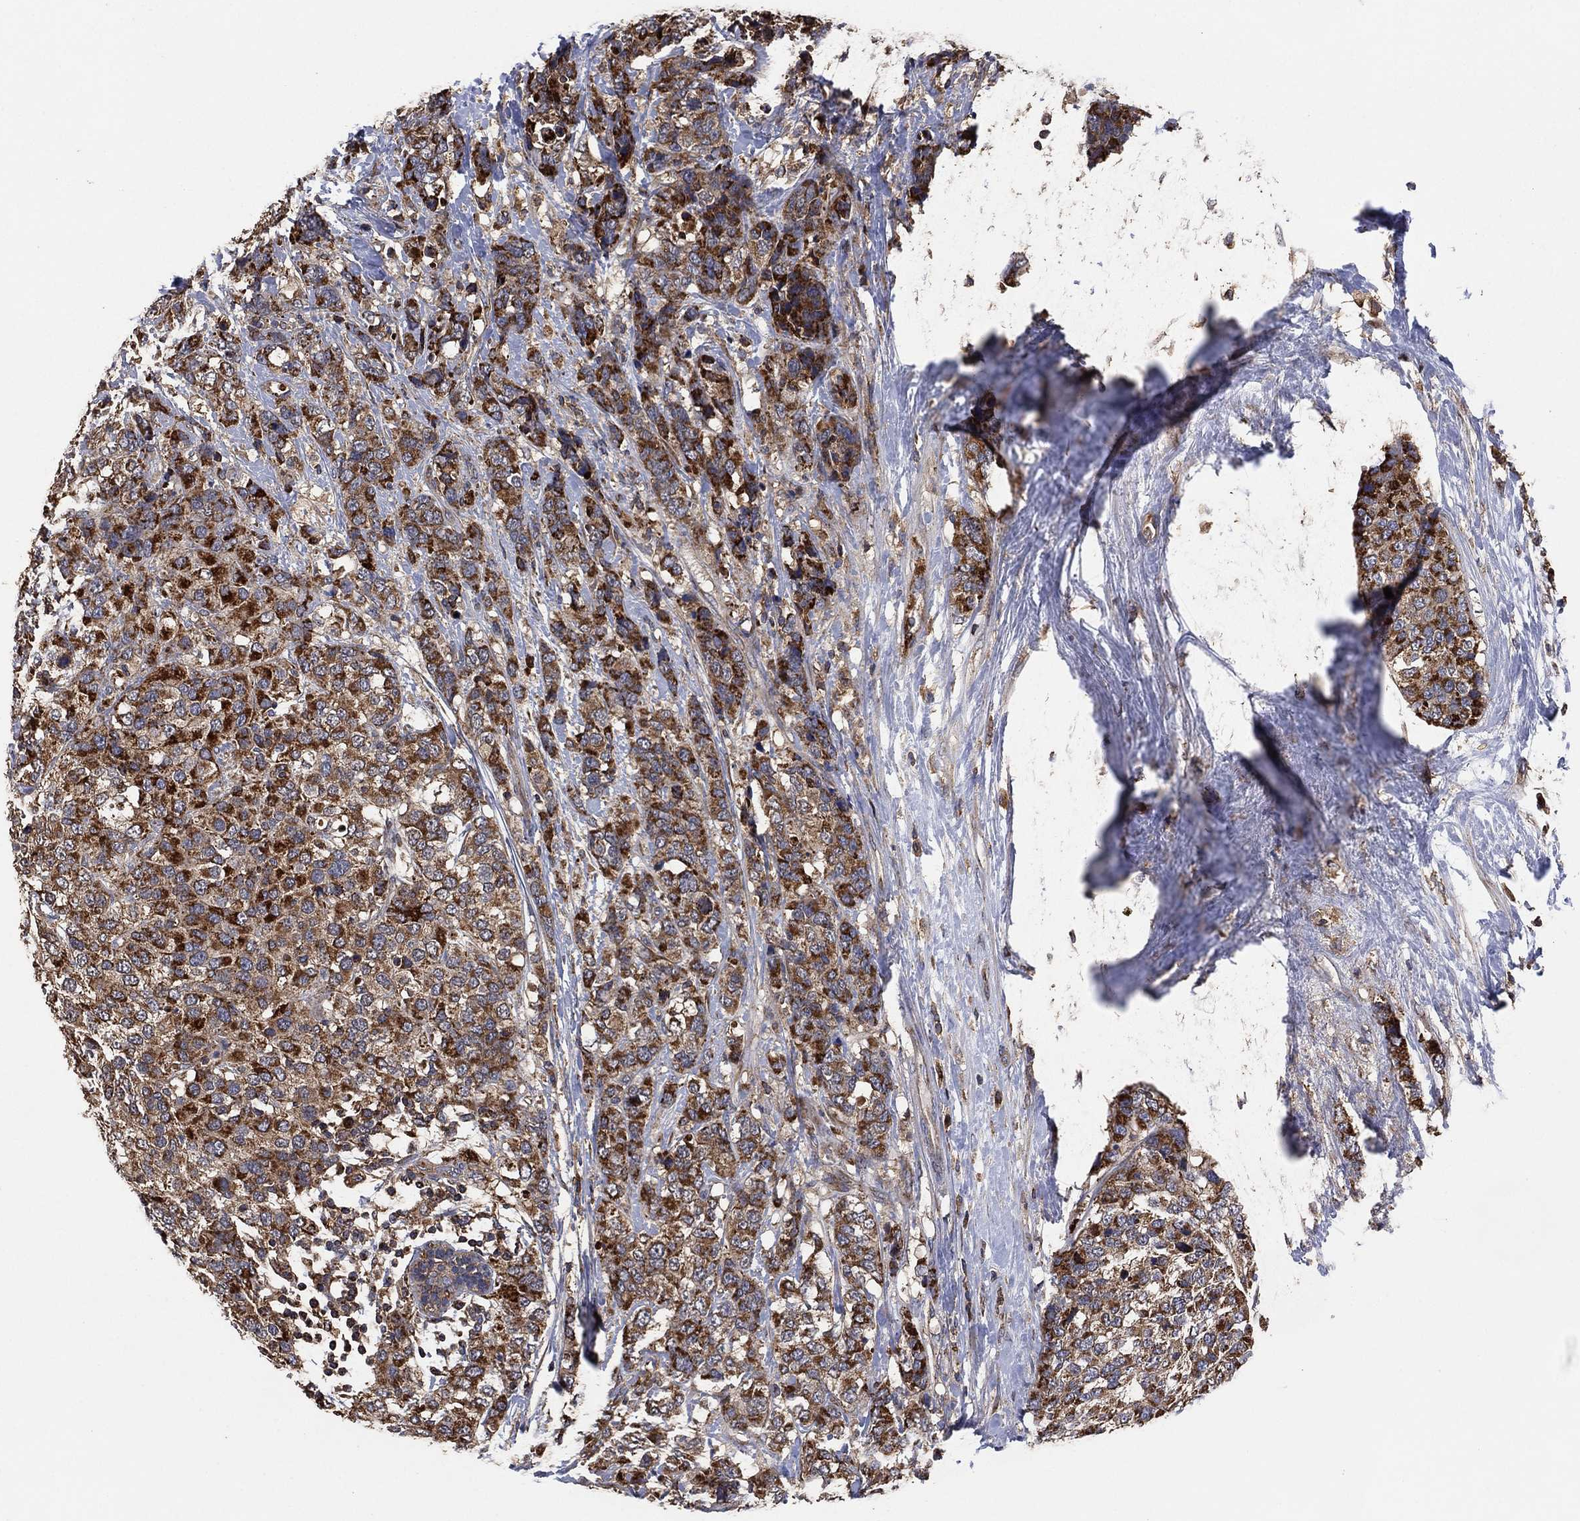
{"staining": {"intensity": "strong", "quantity": "25%-75%", "location": "cytoplasmic/membranous"}, "tissue": "breast cancer", "cell_type": "Tumor cells", "image_type": "cancer", "snomed": [{"axis": "morphology", "description": "Lobular carcinoma"}, {"axis": "topography", "description": "Breast"}], "caption": "High-power microscopy captured an immunohistochemistry micrograph of breast lobular carcinoma, revealing strong cytoplasmic/membranous expression in approximately 25%-75% of tumor cells. Ihc stains the protein in brown and the nuclei are stained blue.", "gene": "LIMD1", "patient": {"sex": "female", "age": 59}}